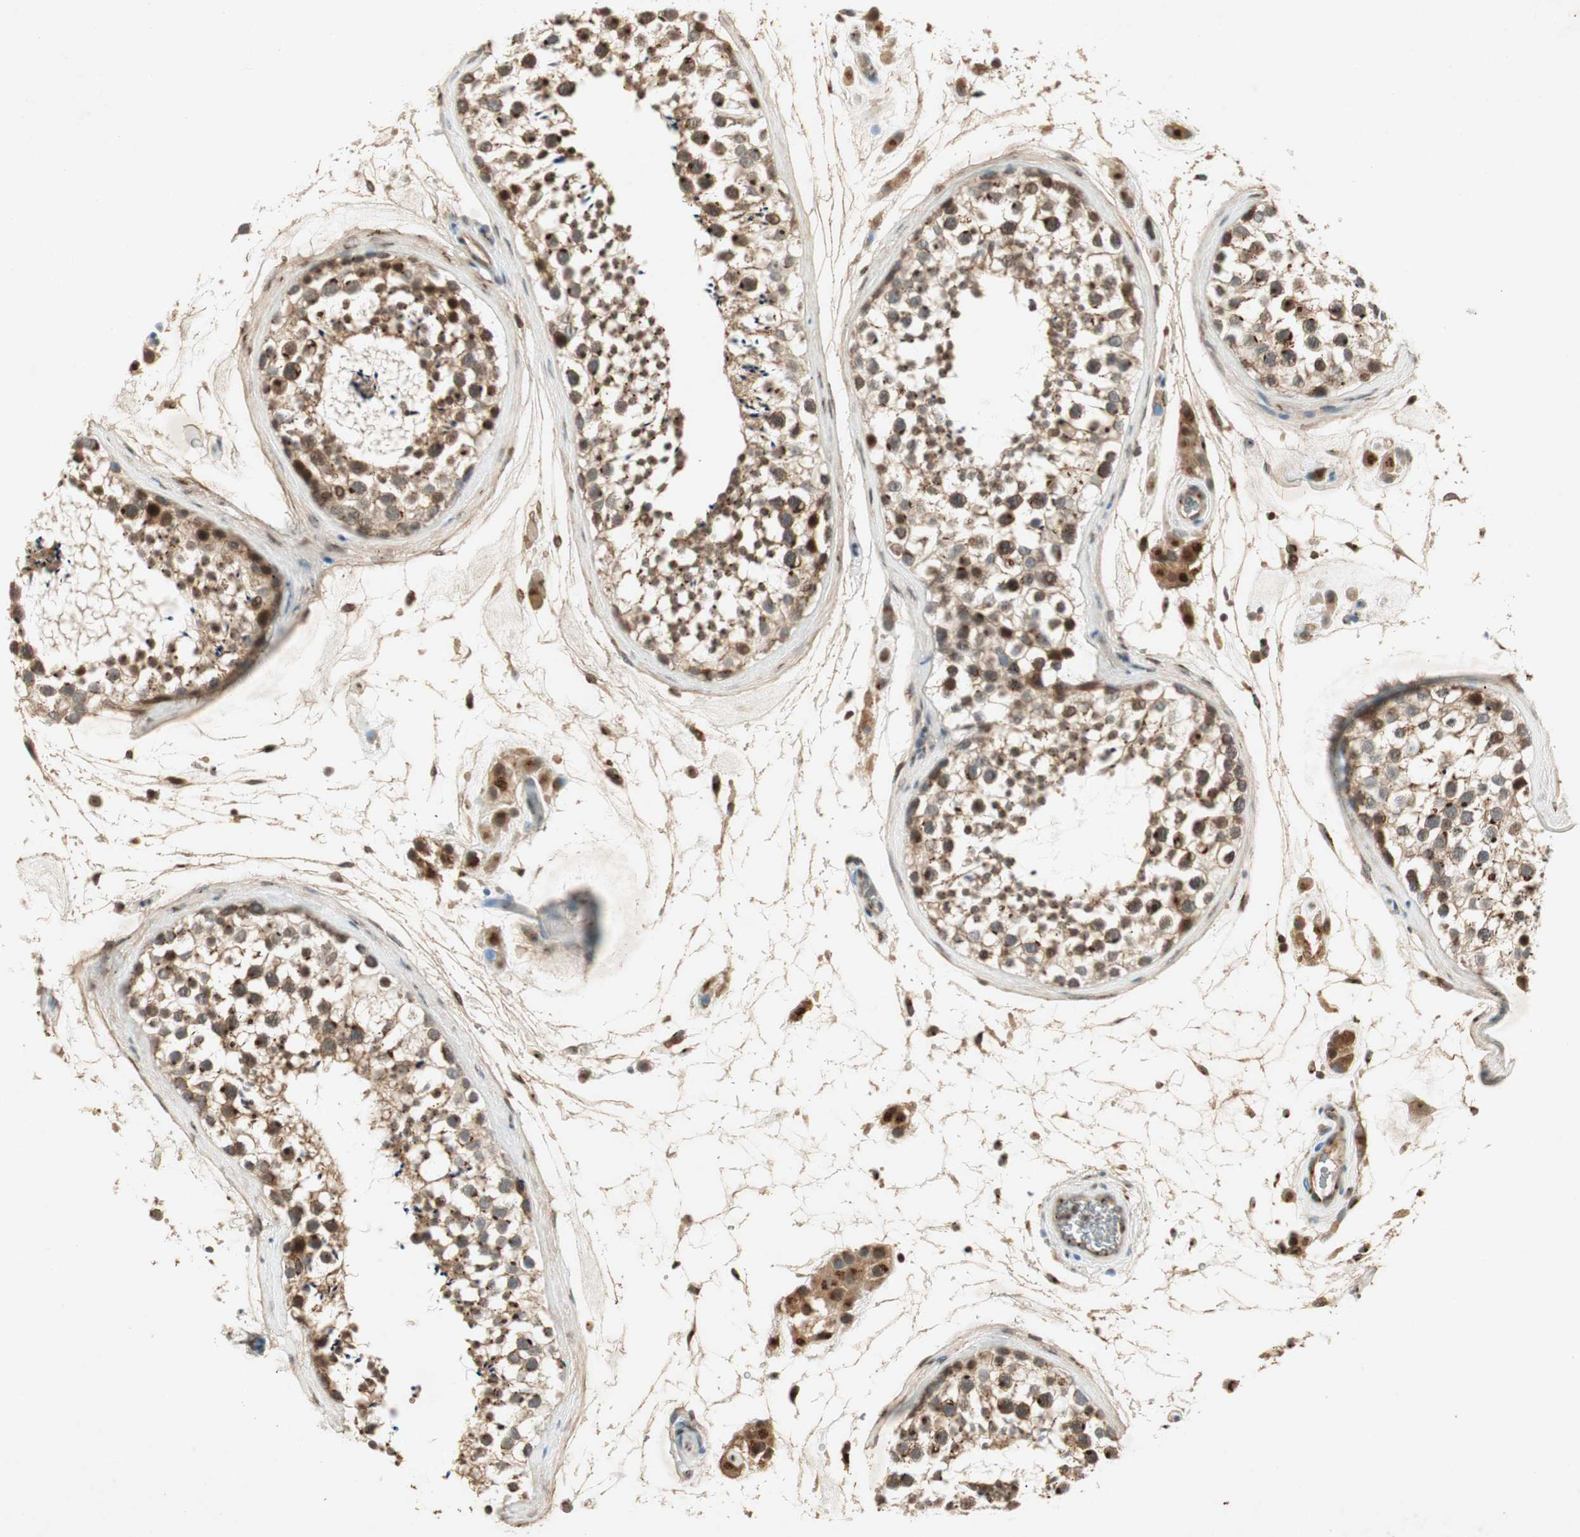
{"staining": {"intensity": "weak", "quantity": ">75%", "location": "cytoplasmic/membranous"}, "tissue": "testis", "cell_type": "Cells in seminiferous ducts", "image_type": "normal", "snomed": [{"axis": "morphology", "description": "Normal tissue, NOS"}, {"axis": "topography", "description": "Testis"}], "caption": "Immunohistochemical staining of benign testis reveals >75% levels of weak cytoplasmic/membranous protein positivity in about >75% of cells in seminiferous ducts. The staining was performed using DAB, with brown indicating positive protein expression. Nuclei are stained blue with hematoxylin.", "gene": "NEO1", "patient": {"sex": "male", "age": 46}}